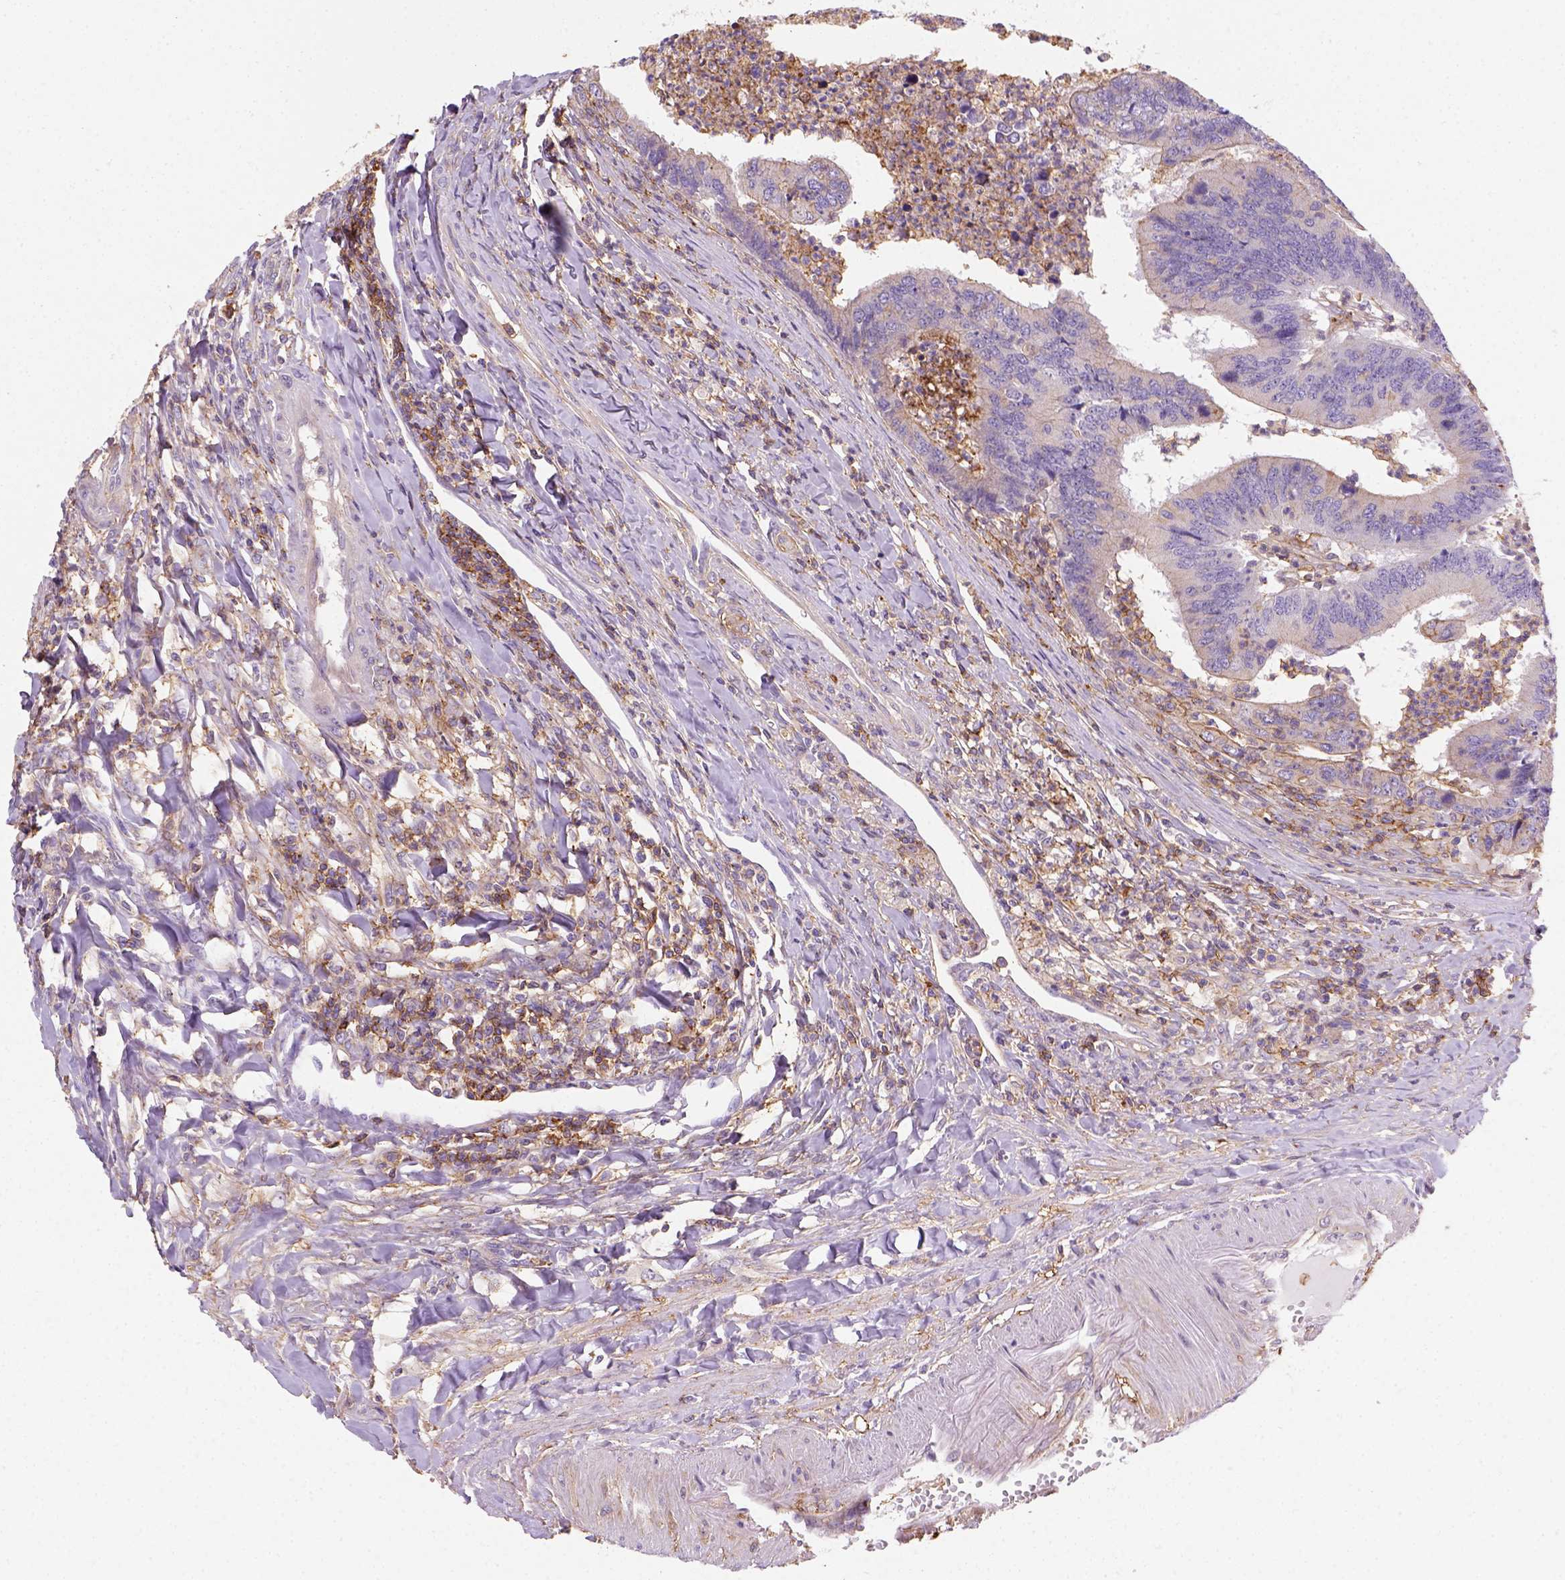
{"staining": {"intensity": "moderate", "quantity": "<25%", "location": "cytoplasmic/membranous"}, "tissue": "colorectal cancer", "cell_type": "Tumor cells", "image_type": "cancer", "snomed": [{"axis": "morphology", "description": "Adenocarcinoma, NOS"}, {"axis": "topography", "description": "Colon"}], "caption": "This is a histology image of IHC staining of colorectal adenocarcinoma, which shows moderate expression in the cytoplasmic/membranous of tumor cells.", "gene": "GPRC5D", "patient": {"sex": "female", "age": 67}}